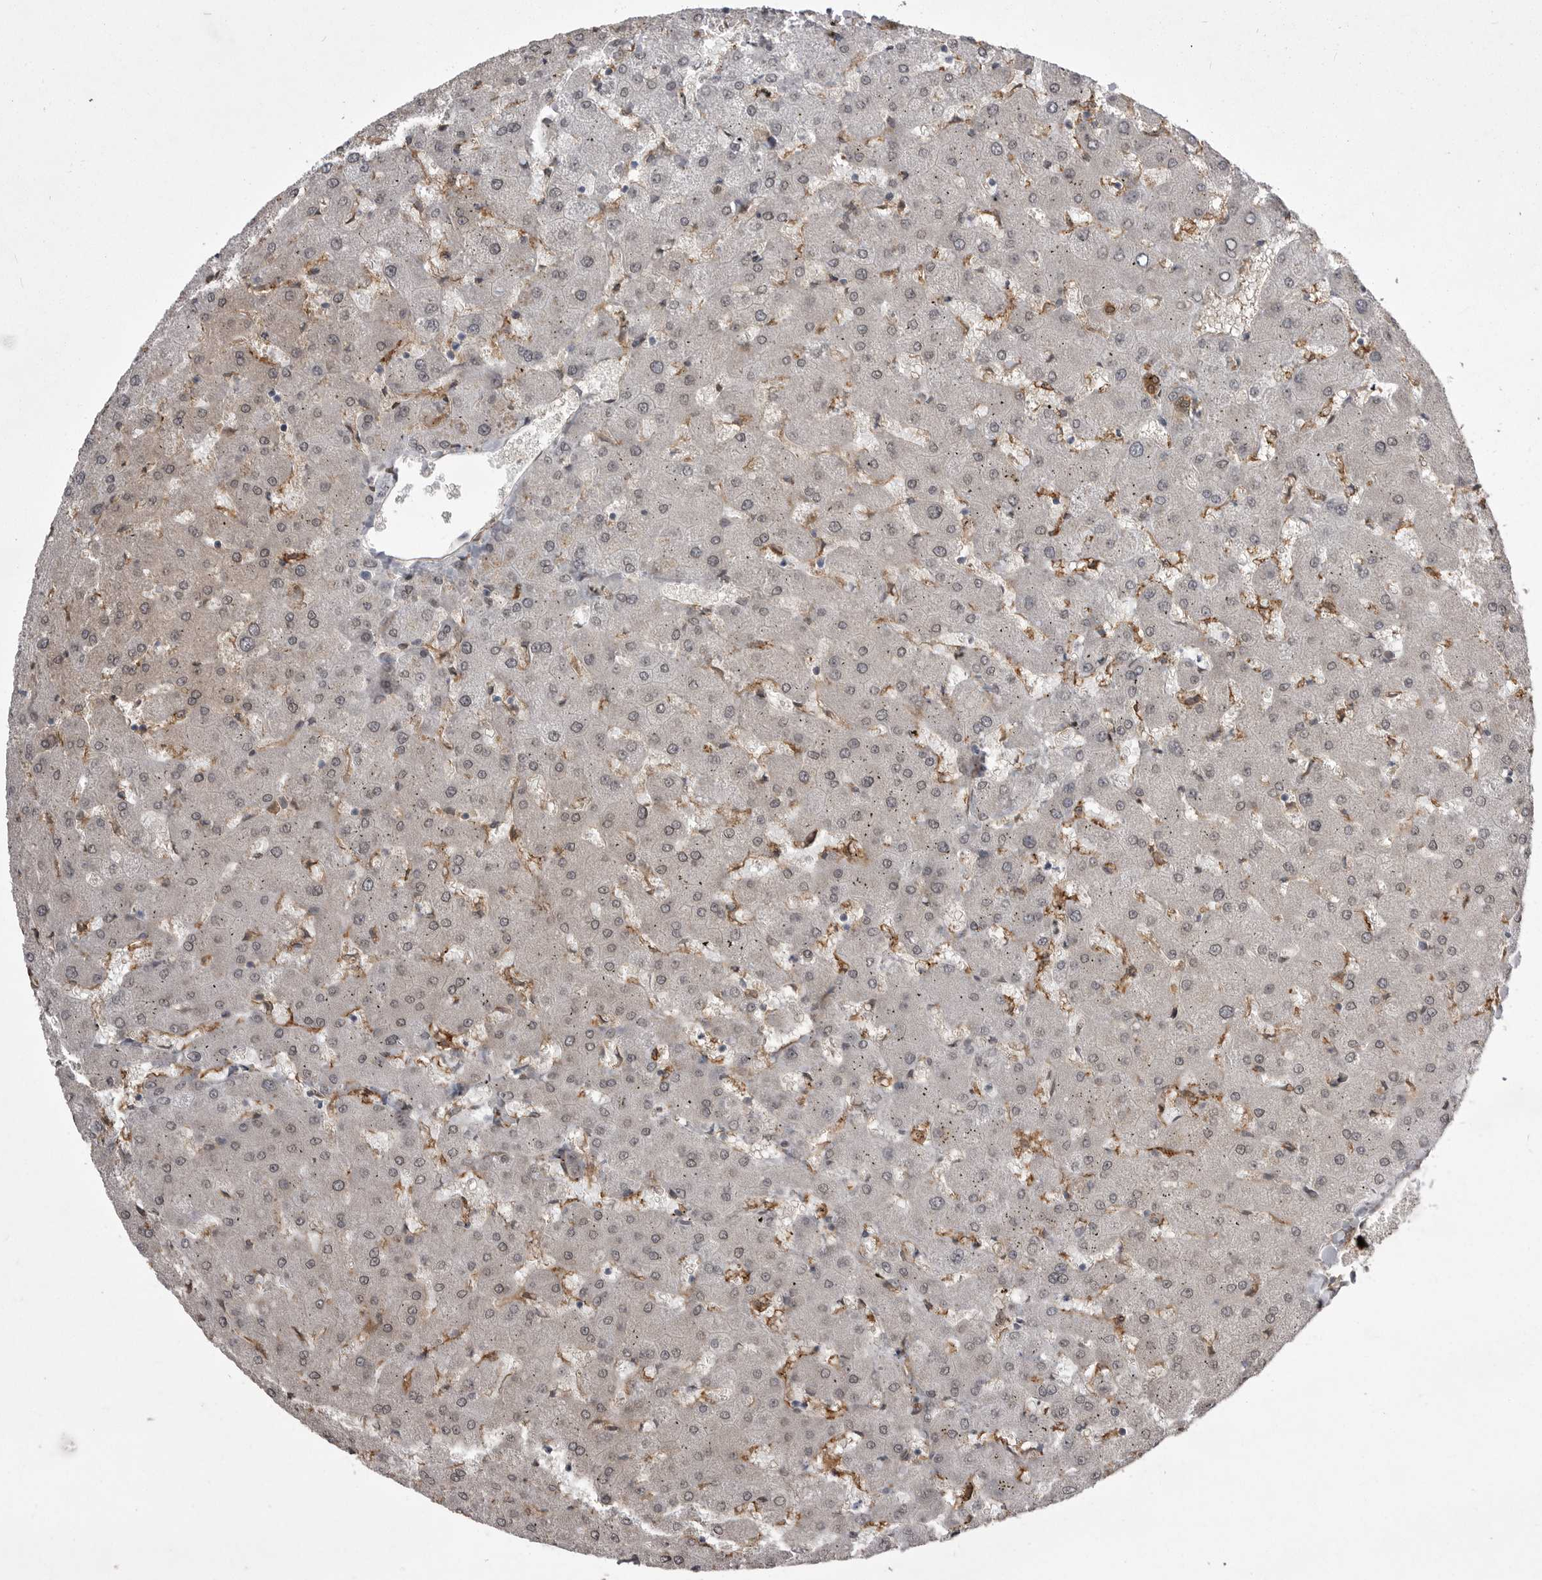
{"staining": {"intensity": "moderate", "quantity": ">75%", "location": "cytoplasmic/membranous"}, "tissue": "liver", "cell_type": "Cholangiocytes", "image_type": "normal", "snomed": [{"axis": "morphology", "description": "Normal tissue, NOS"}, {"axis": "topography", "description": "Liver"}], "caption": "Protein staining shows moderate cytoplasmic/membranous expression in about >75% of cholangiocytes in normal liver.", "gene": "ABL1", "patient": {"sex": "female", "age": 63}}